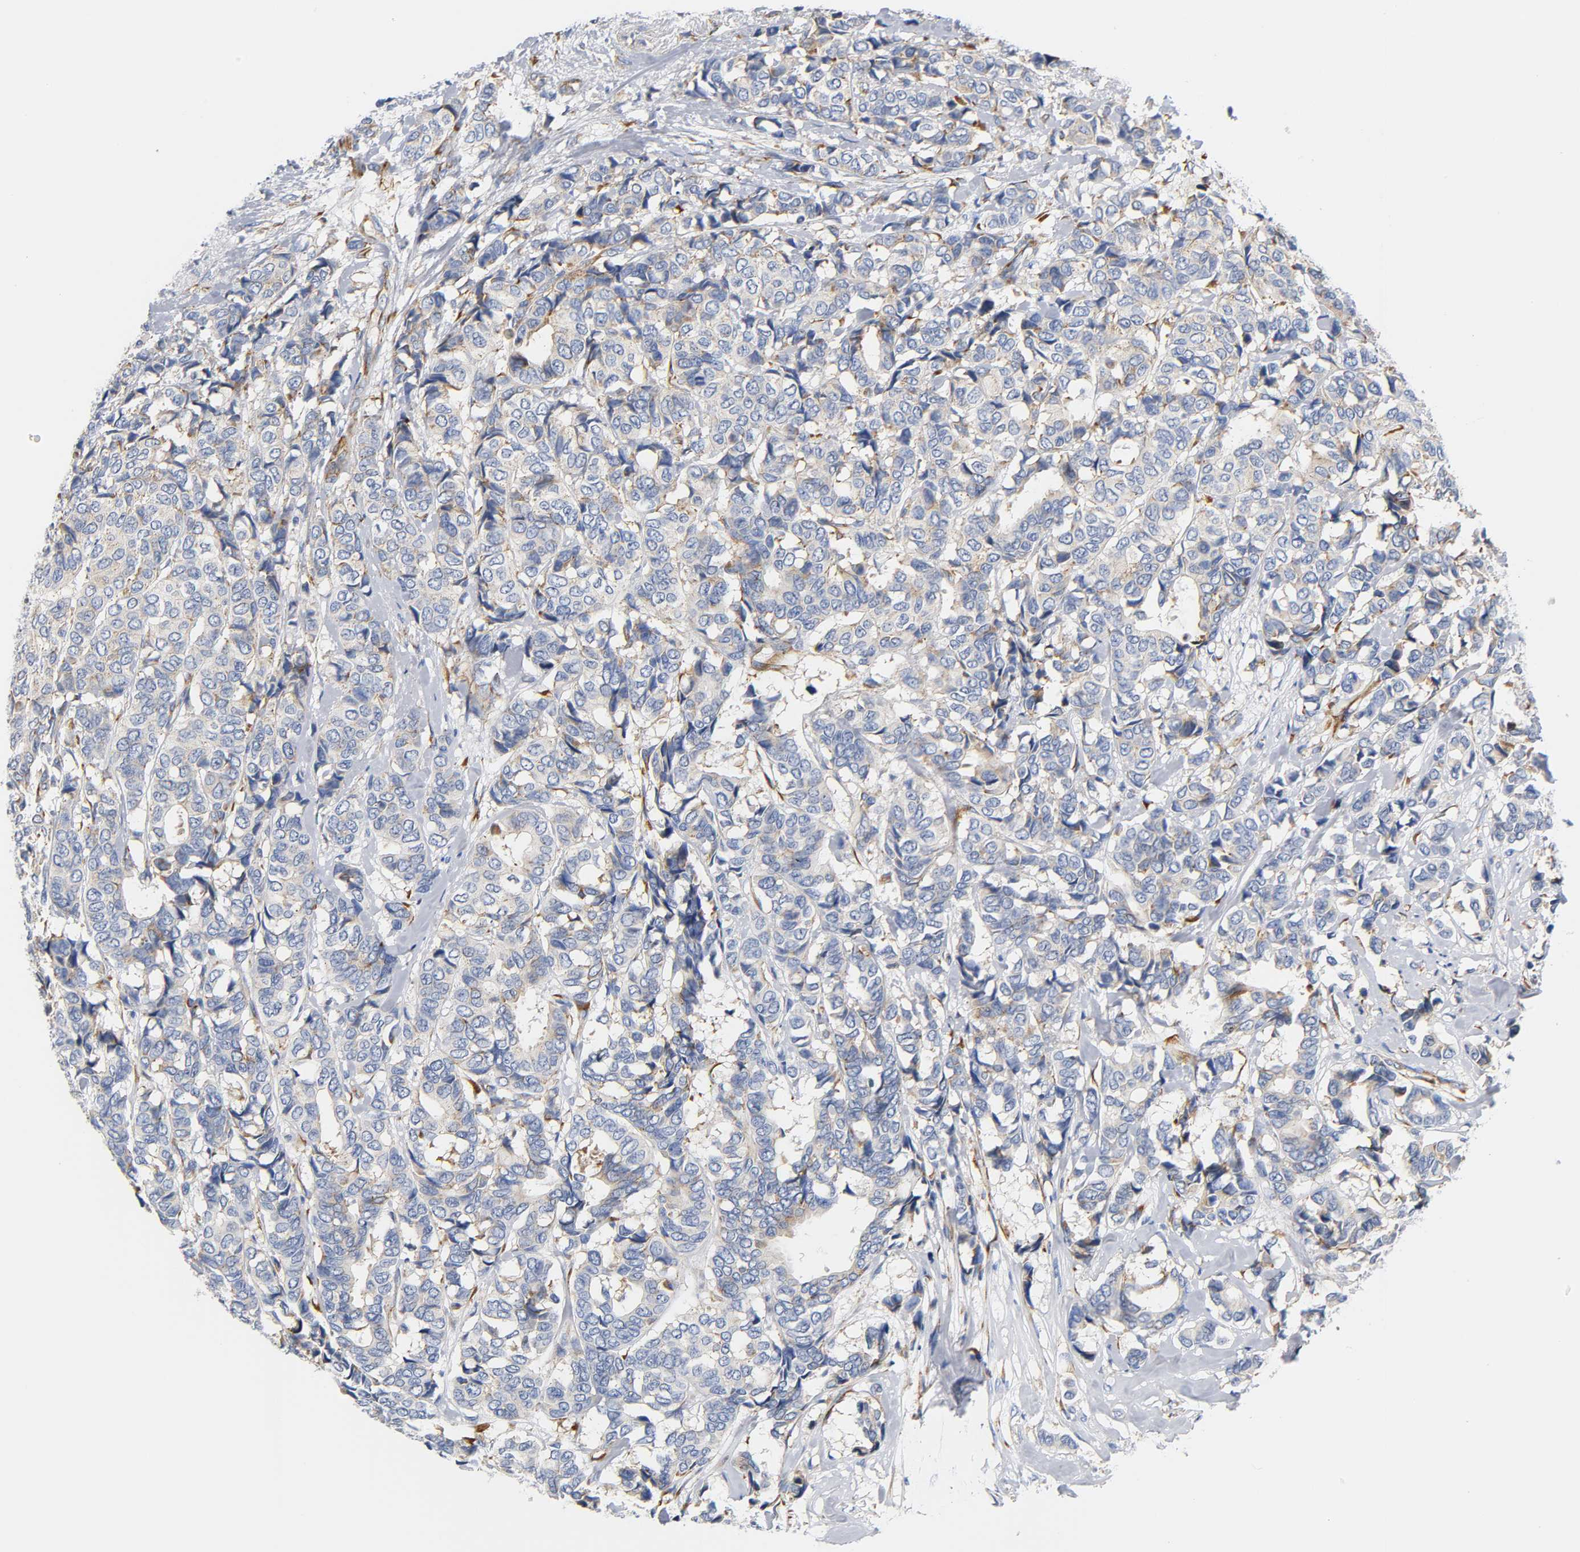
{"staining": {"intensity": "weak", "quantity": "25%-75%", "location": "cytoplasmic/membranous"}, "tissue": "breast cancer", "cell_type": "Tumor cells", "image_type": "cancer", "snomed": [{"axis": "morphology", "description": "Duct carcinoma"}, {"axis": "topography", "description": "Breast"}], "caption": "Immunohistochemical staining of human breast cancer reveals low levels of weak cytoplasmic/membranous positivity in approximately 25%-75% of tumor cells.", "gene": "REL", "patient": {"sex": "female", "age": 87}}